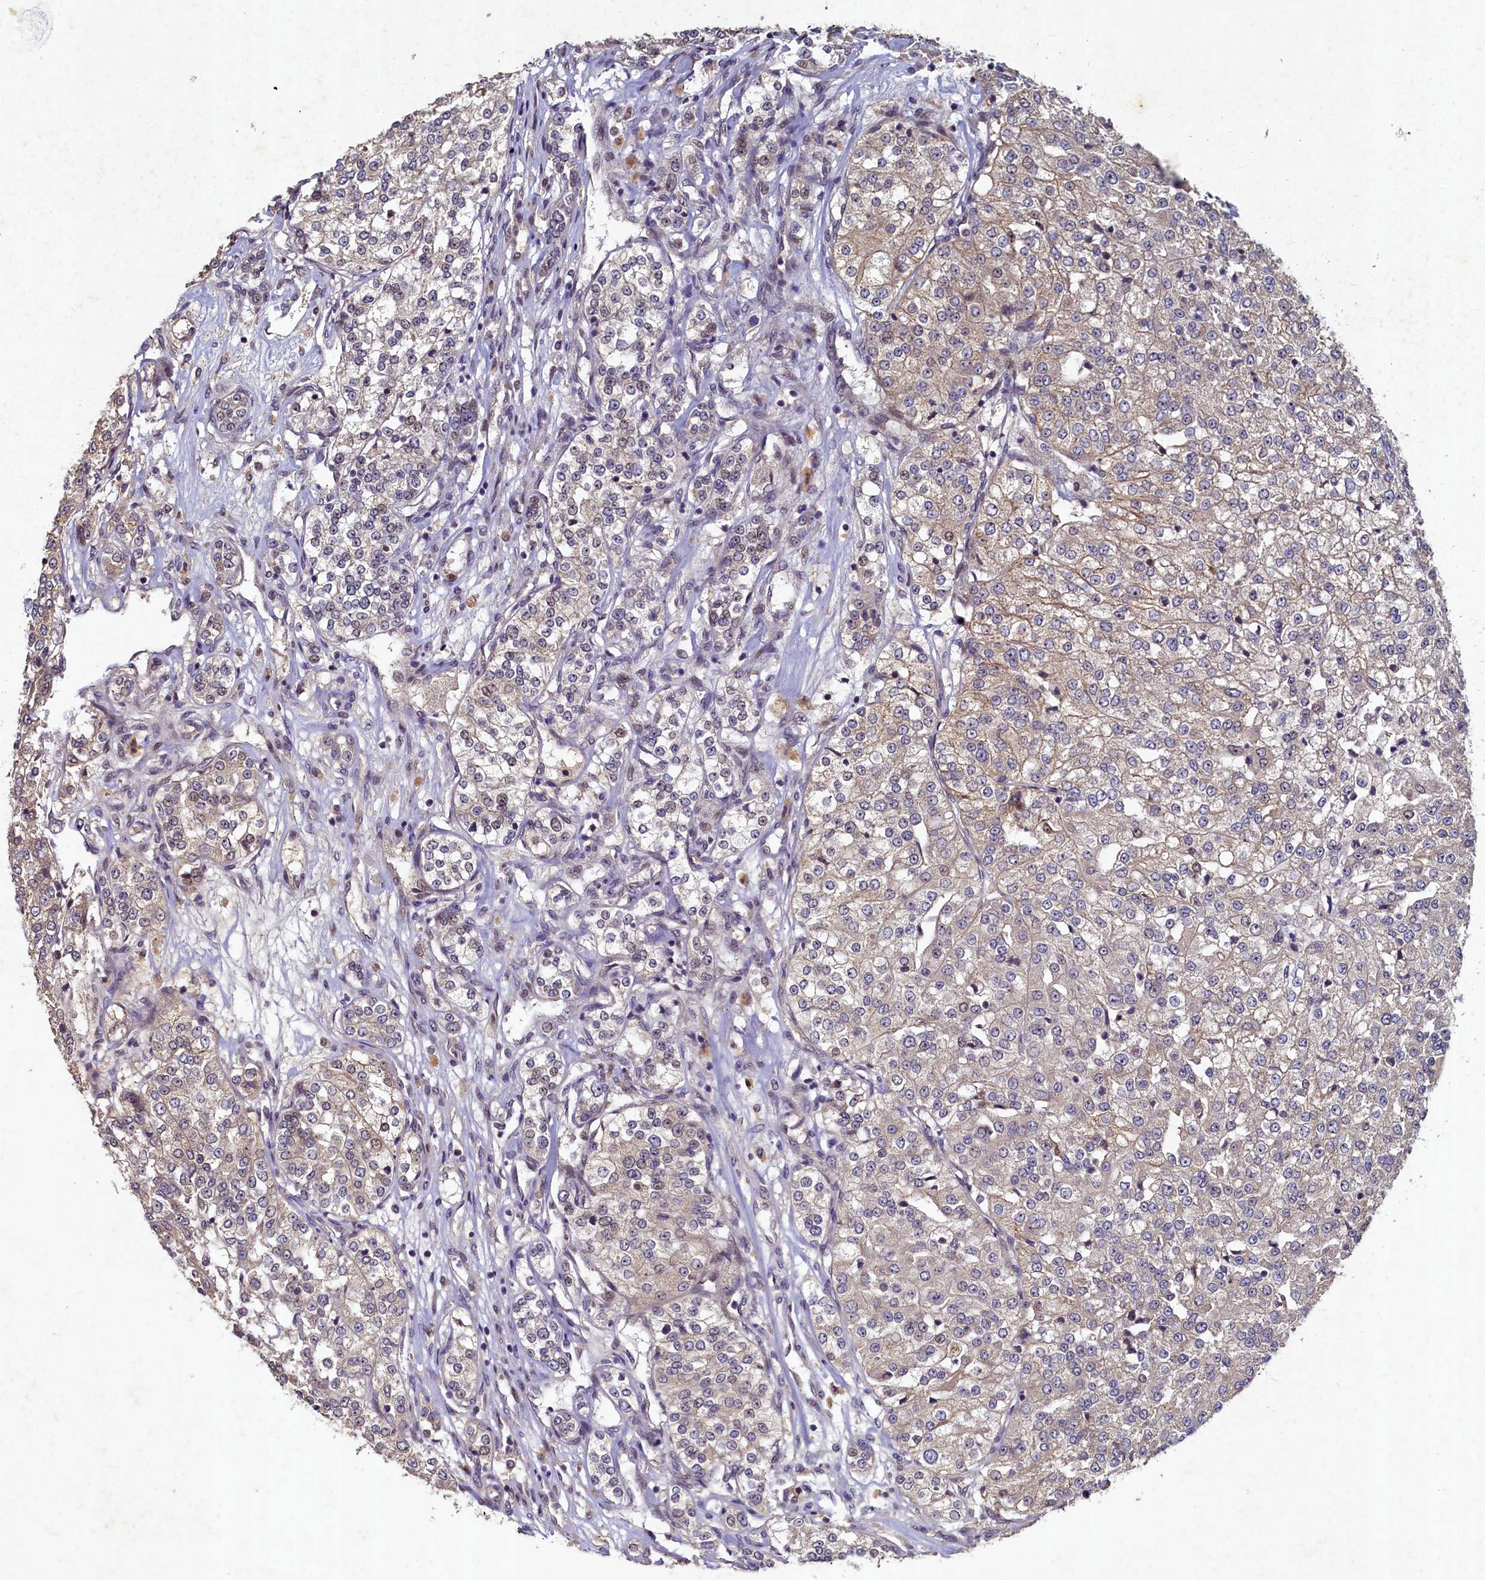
{"staining": {"intensity": "weak", "quantity": ">75%", "location": "cytoplasmic/membranous"}, "tissue": "renal cancer", "cell_type": "Tumor cells", "image_type": "cancer", "snomed": [{"axis": "morphology", "description": "Adenocarcinoma, NOS"}, {"axis": "topography", "description": "Kidney"}], "caption": "The image reveals staining of adenocarcinoma (renal), revealing weak cytoplasmic/membranous protein staining (brown color) within tumor cells. Using DAB (3,3'-diaminobenzidine) (brown) and hematoxylin (blue) stains, captured at high magnification using brightfield microscopy.", "gene": "LATS2", "patient": {"sex": "female", "age": 63}}